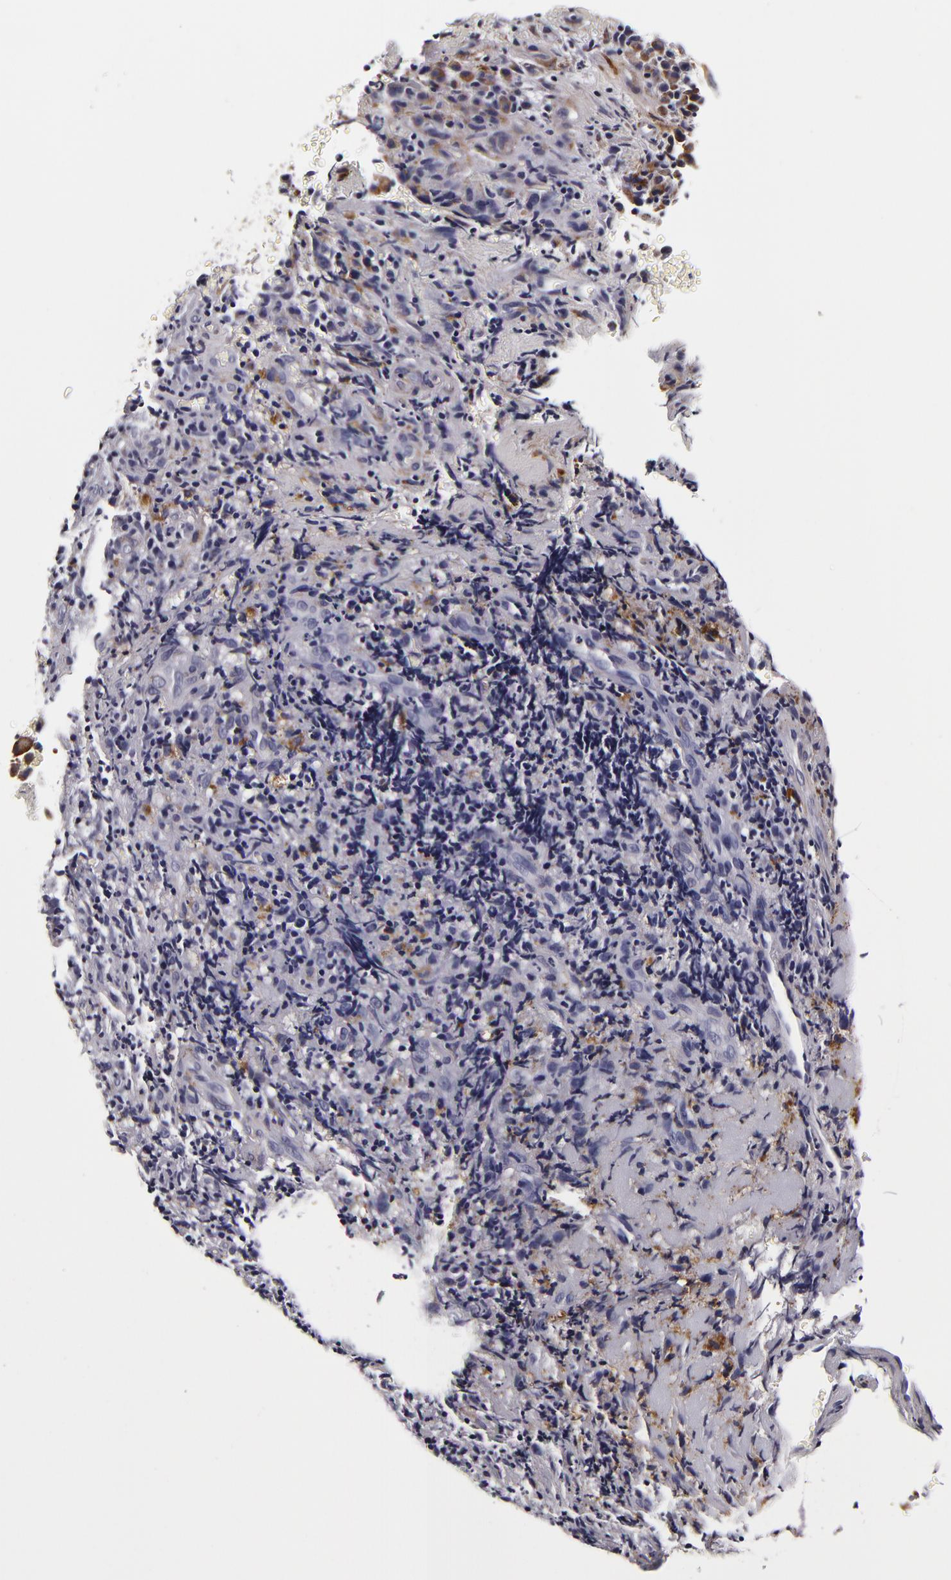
{"staining": {"intensity": "negative", "quantity": "none", "location": "none"}, "tissue": "melanoma", "cell_type": "Tumor cells", "image_type": "cancer", "snomed": [{"axis": "morphology", "description": "Malignant melanoma, NOS"}, {"axis": "topography", "description": "Skin"}], "caption": "A histopathology image of human malignant melanoma is negative for staining in tumor cells.", "gene": "LGALS3BP", "patient": {"sex": "male", "age": 75}}